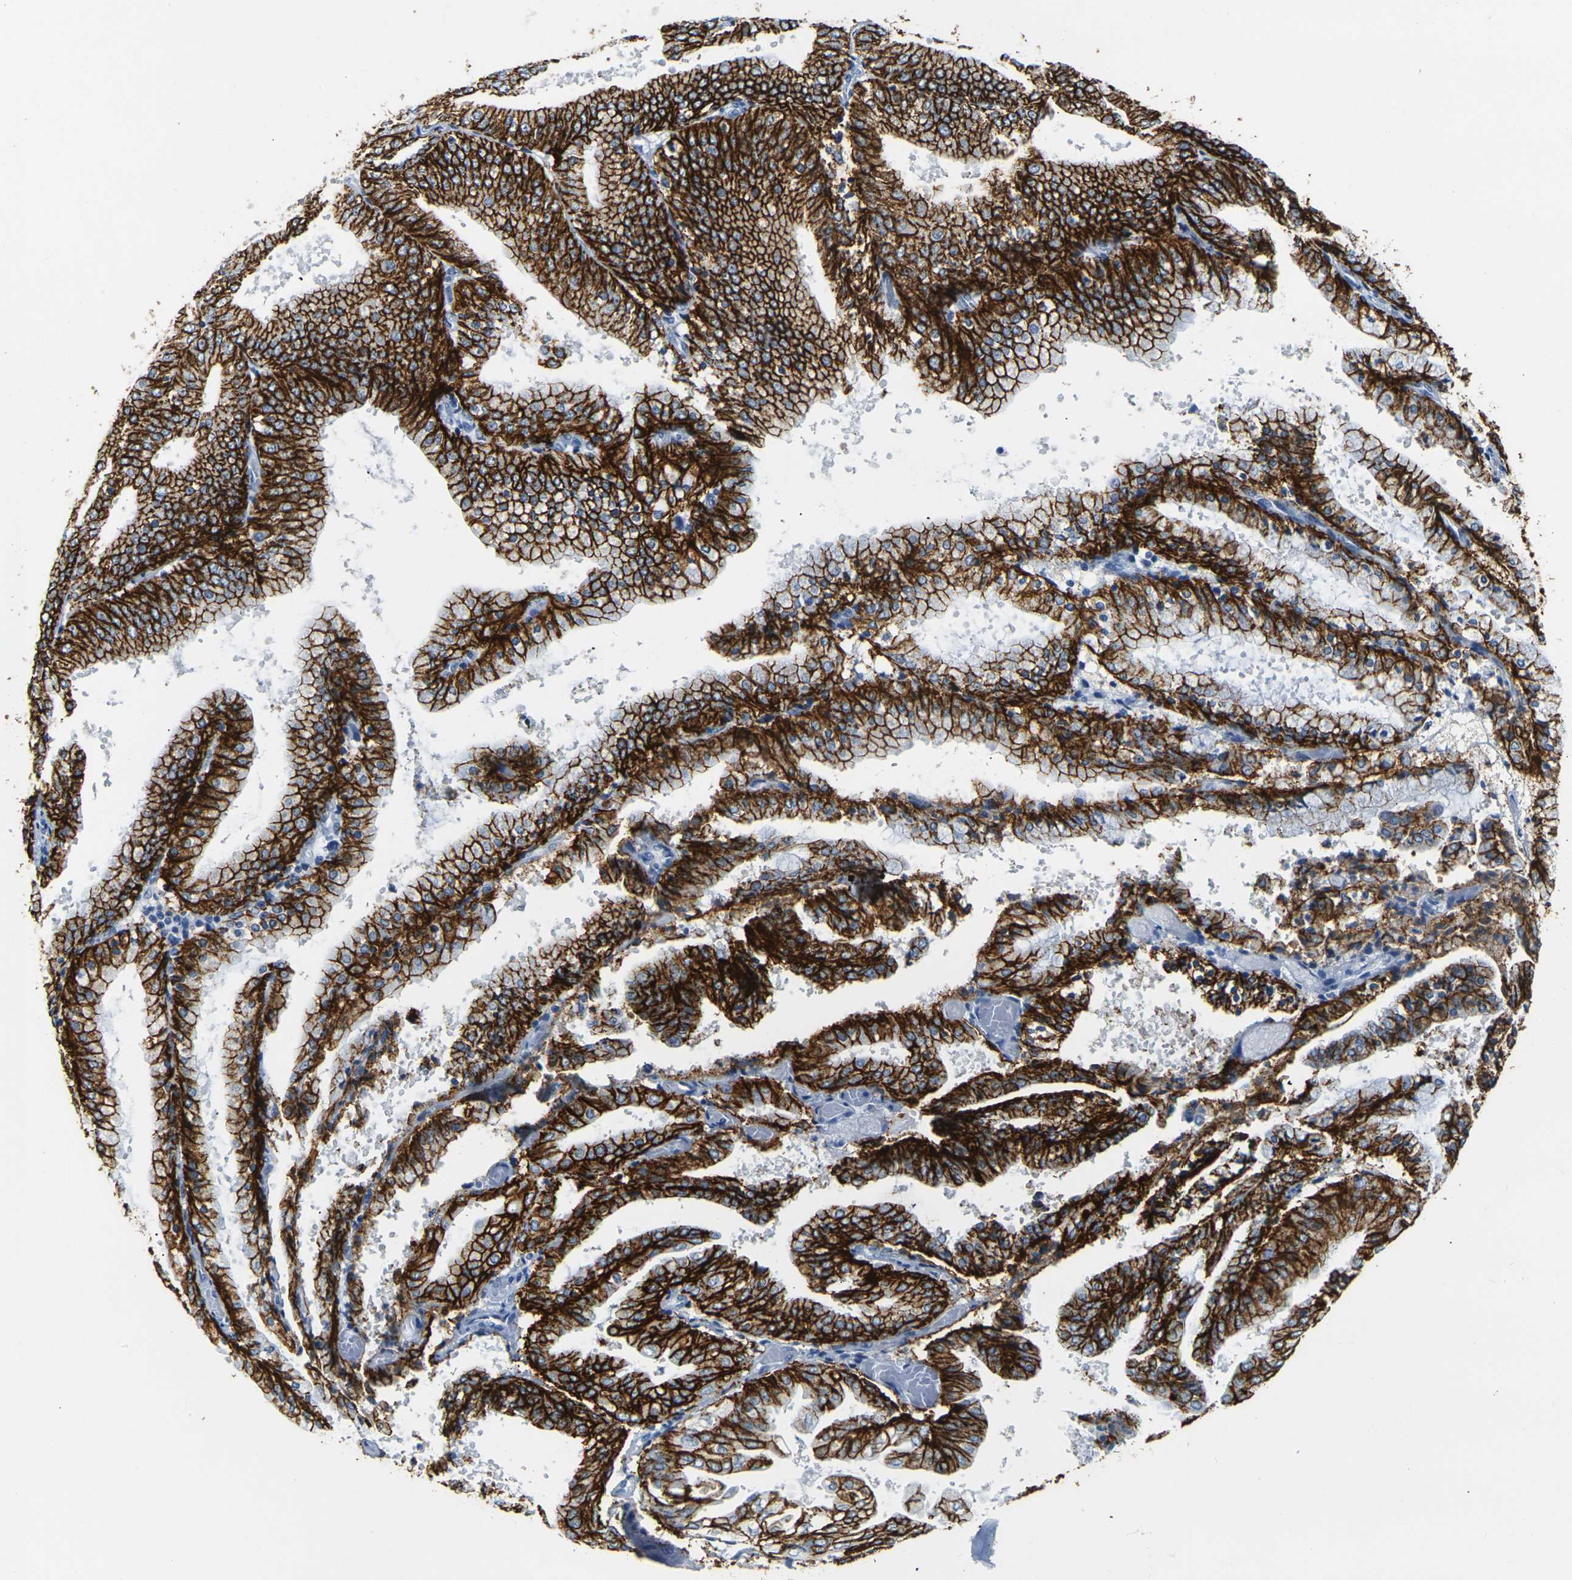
{"staining": {"intensity": "strong", "quantity": ">75%", "location": "cytoplasmic/membranous"}, "tissue": "endometrial cancer", "cell_type": "Tumor cells", "image_type": "cancer", "snomed": [{"axis": "morphology", "description": "Adenocarcinoma, NOS"}, {"axis": "topography", "description": "Endometrium"}], "caption": "Protein staining exhibits strong cytoplasmic/membranous positivity in about >75% of tumor cells in endometrial adenocarcinoma.", "gene": "CLDN7", "patient": {"sex": "female", "age": 63}}